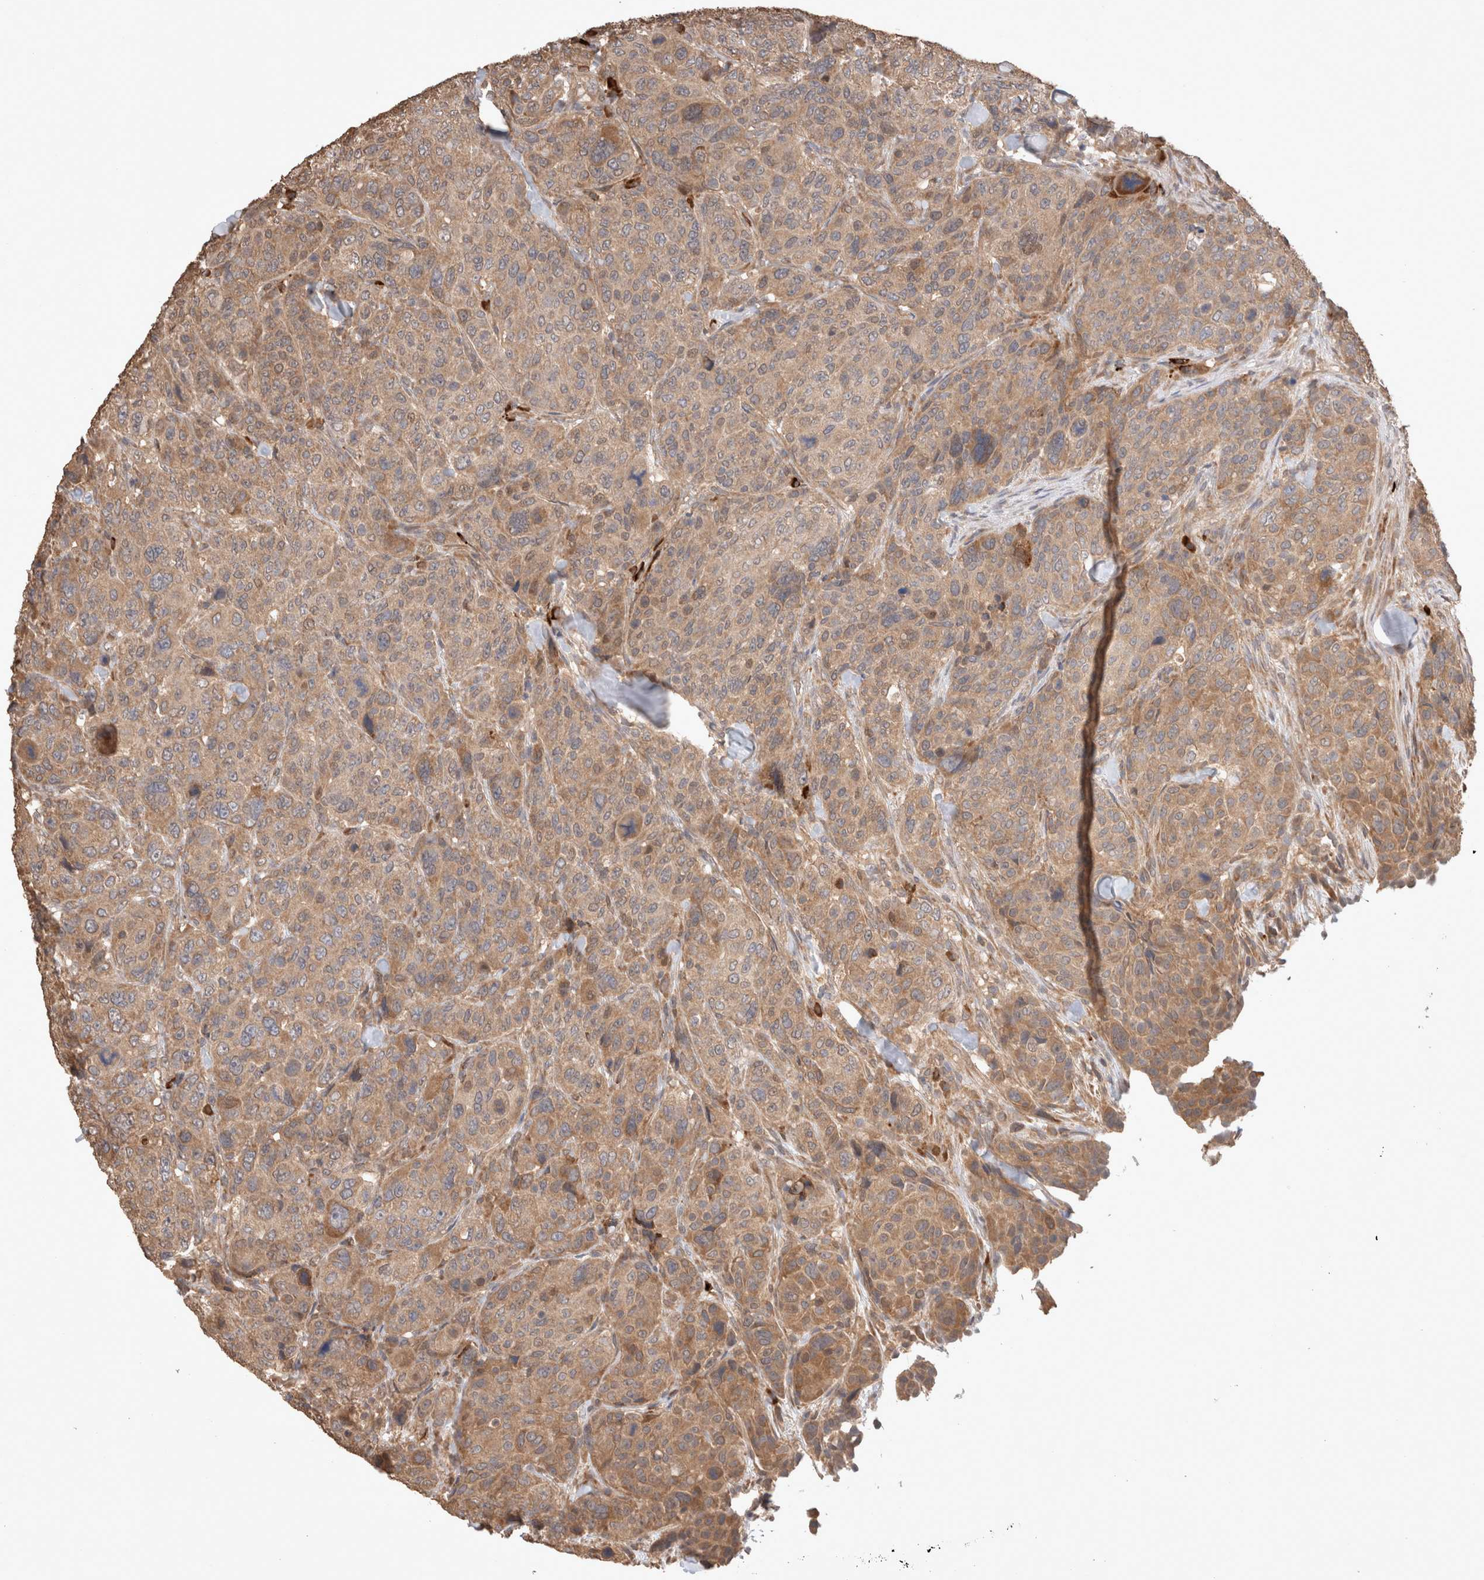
{"staining": {"intensity": "moderate", "quantity": ">75%", "location": "cytoplasmic/membranous"}, "tissue": "breast cancer", "cell_type": "Tumor cells", "image_type": "cancer", "snomed": [{"axis": "morphology", "description": "Duct carcinoma"}, {"axis": "topography", "description": "Breast"}], "caption": "Protein expression analysis of breast infiltrating ductal carcinoma shows moderate cytoplasmic/membranous staining in approximately >75% of tumor cells.", "gene": "HROB", "patient": {"sex": "female", "age": 37}}